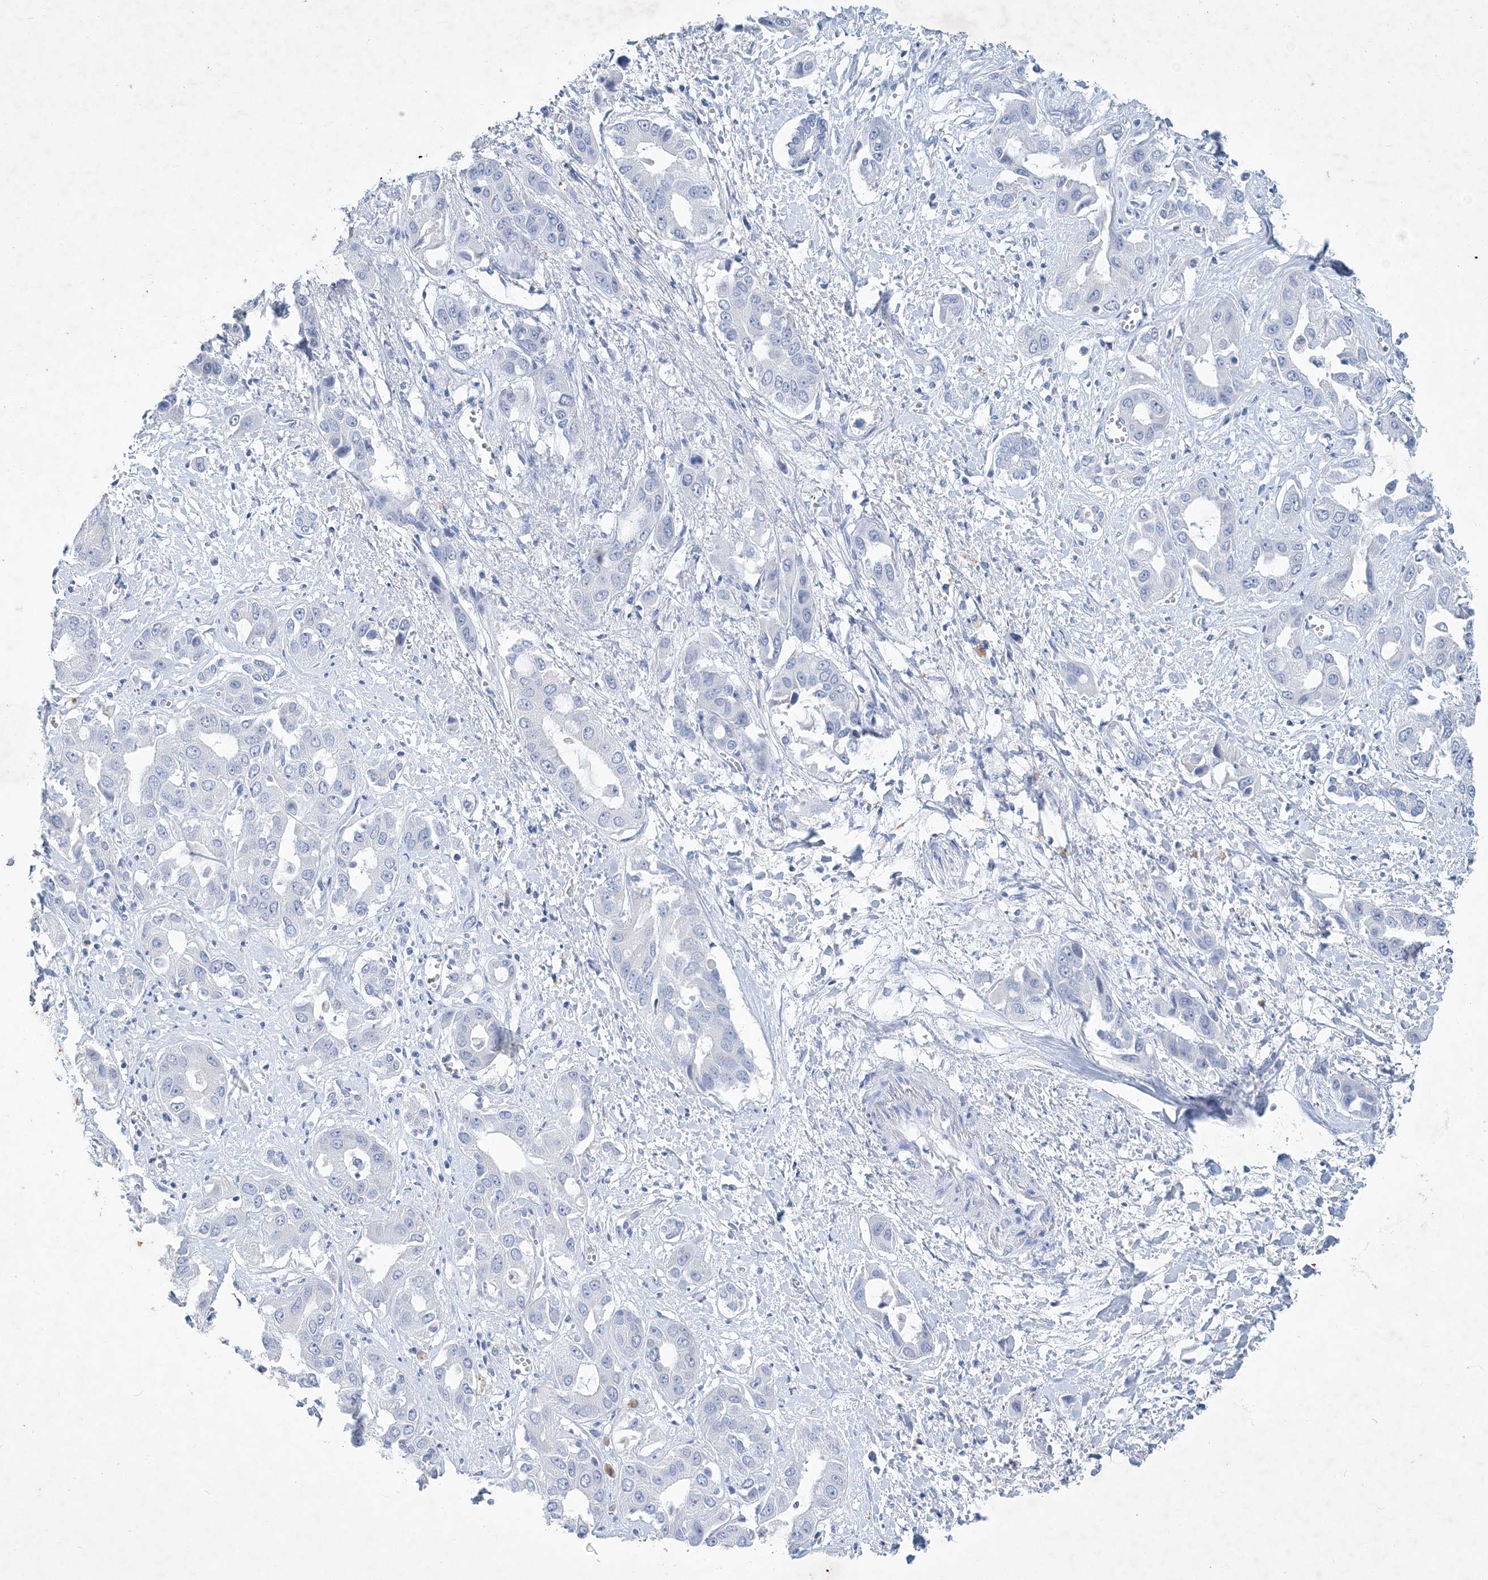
{"staining": {"intensity": "negative", "quantity": "none", "location": "none"}, "tissue": "liver cancer", "cell_type": "Tumor cells", "image_type": "cancer", "snomed": [{"axis": "morphology", "description": "Cholangiocarcinoma"}, {"axis": "topography", "description": "Liver"}], "caption": "Micrograph shows no protein expression in tumor cells of liver cancer (cholangiocarcinoma) tissue.", "gene": "COPS8", "patient": {"sex": "female", "age": 52}}